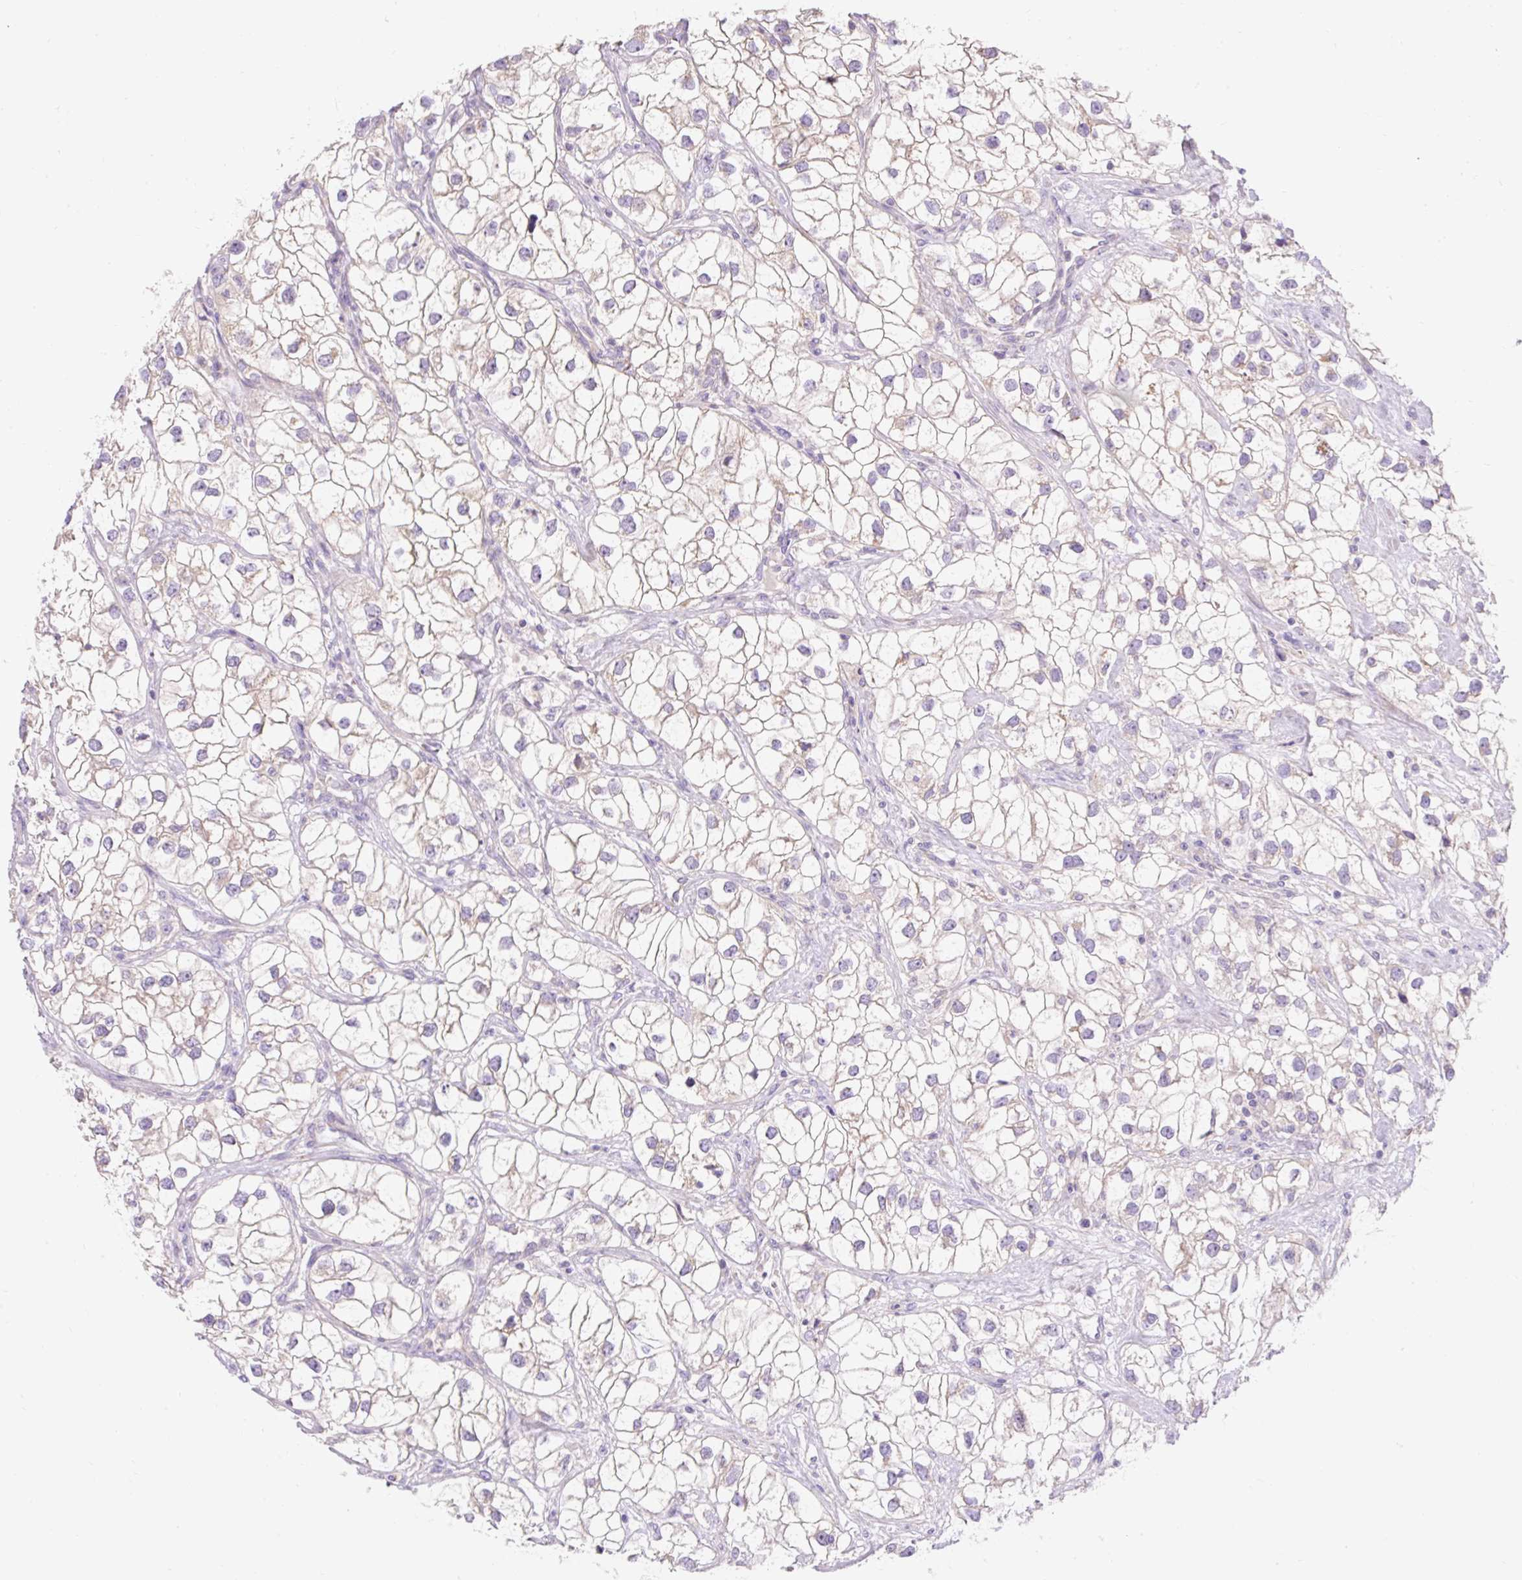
{"staining": {"intensity": "negative", "quantity": "none", "location": "none"}, "tissue": "renal cancer", "cell_type": "Tumor cells", "image_type": "cancer", "snomed": [{"axis": "morphology", "description": "Adenocarcinoma, NOS"}, {"axis": "topography", "description": "Kidney"}], "caption": "Tumor cells show no significant protein expression in adenocarcinoma (renal). (Immunohistochemistry, brightfield microscopy, high magnification).", "gene": "PMAIP1", "patient": {"sex": "male", "age": 59}}